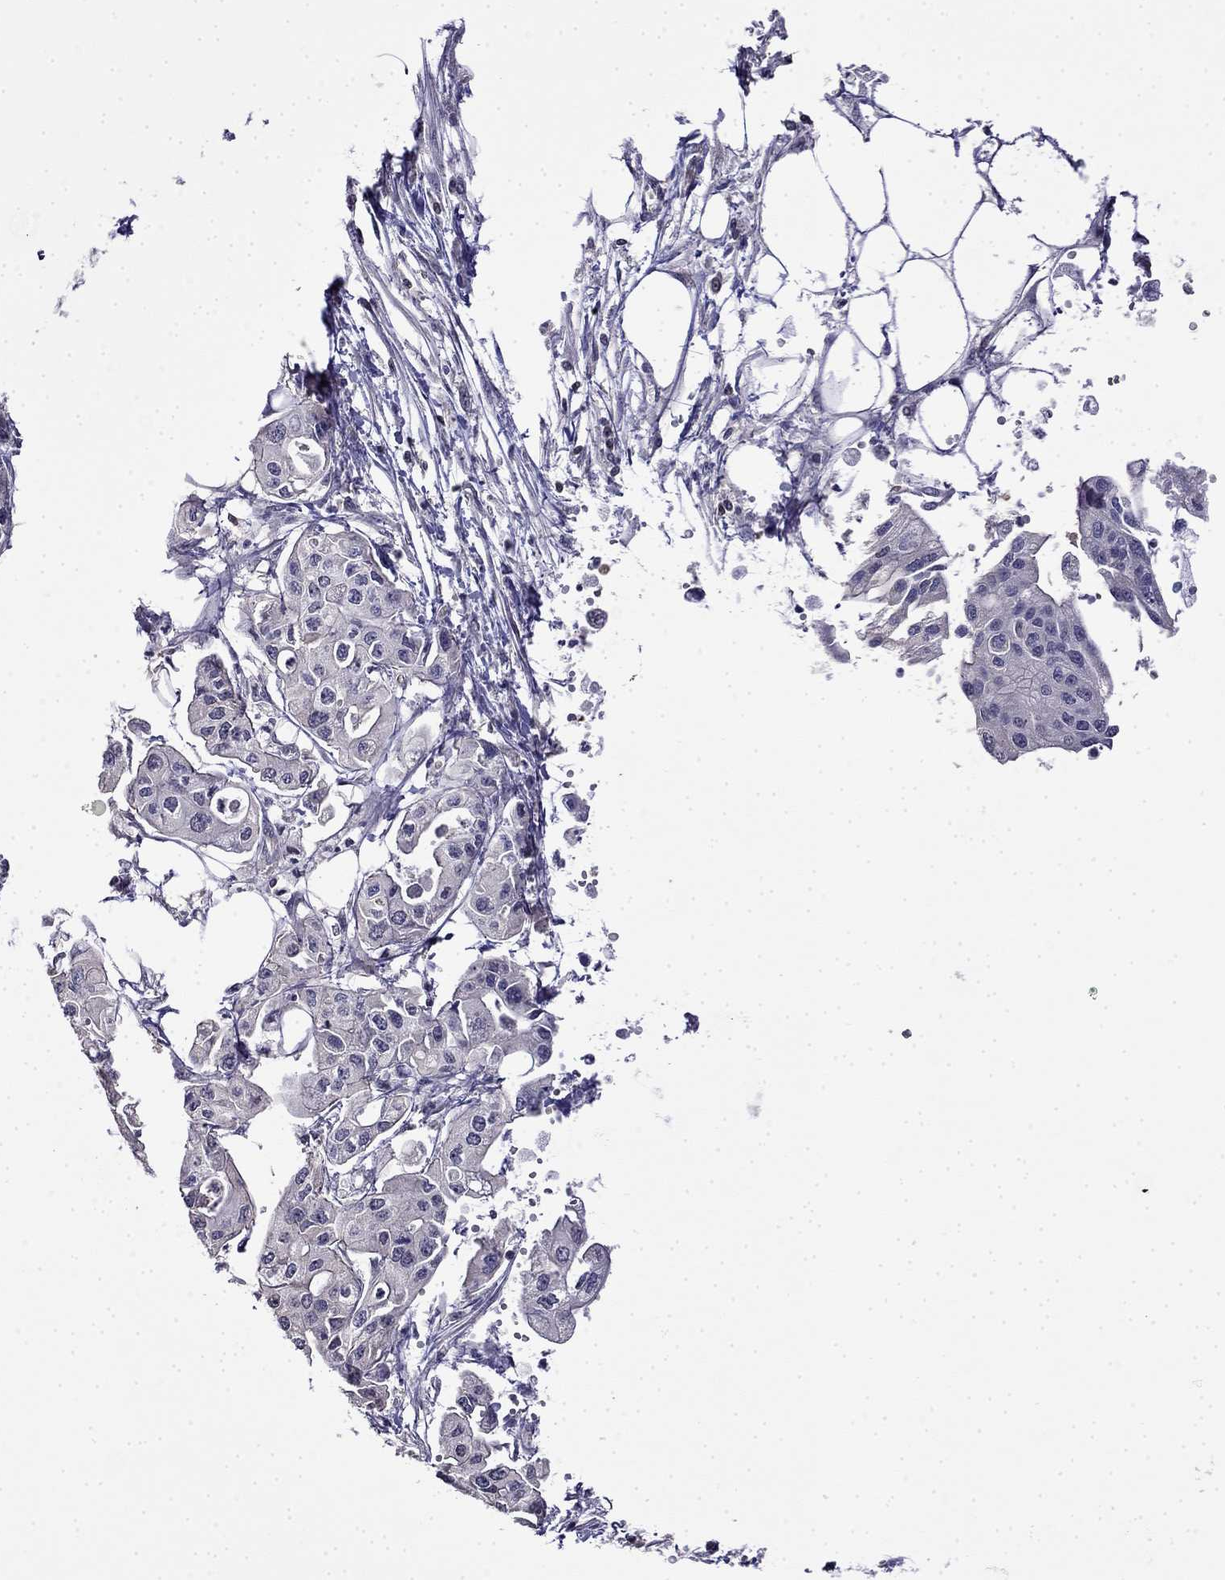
{"staining": {"intensity": "negative", "quantity": "none", "location": "none"}, "tissue": "pancreatic cancer", "cell_type": "Tumor cells", "image_type": "cancer", "snomed": [{"axis": "morphology", "description": "Adenocarcinoma, NOS"}, {"axis": "topography", "description": "Pancreas"}], "caption": "DAB immunohistochemical staining of pancreatic adenocarcinoma reveals no significant positivity in tumor cells.", "gene": "GUCA1B", "patient": {"sex": "male", "age": 70}}